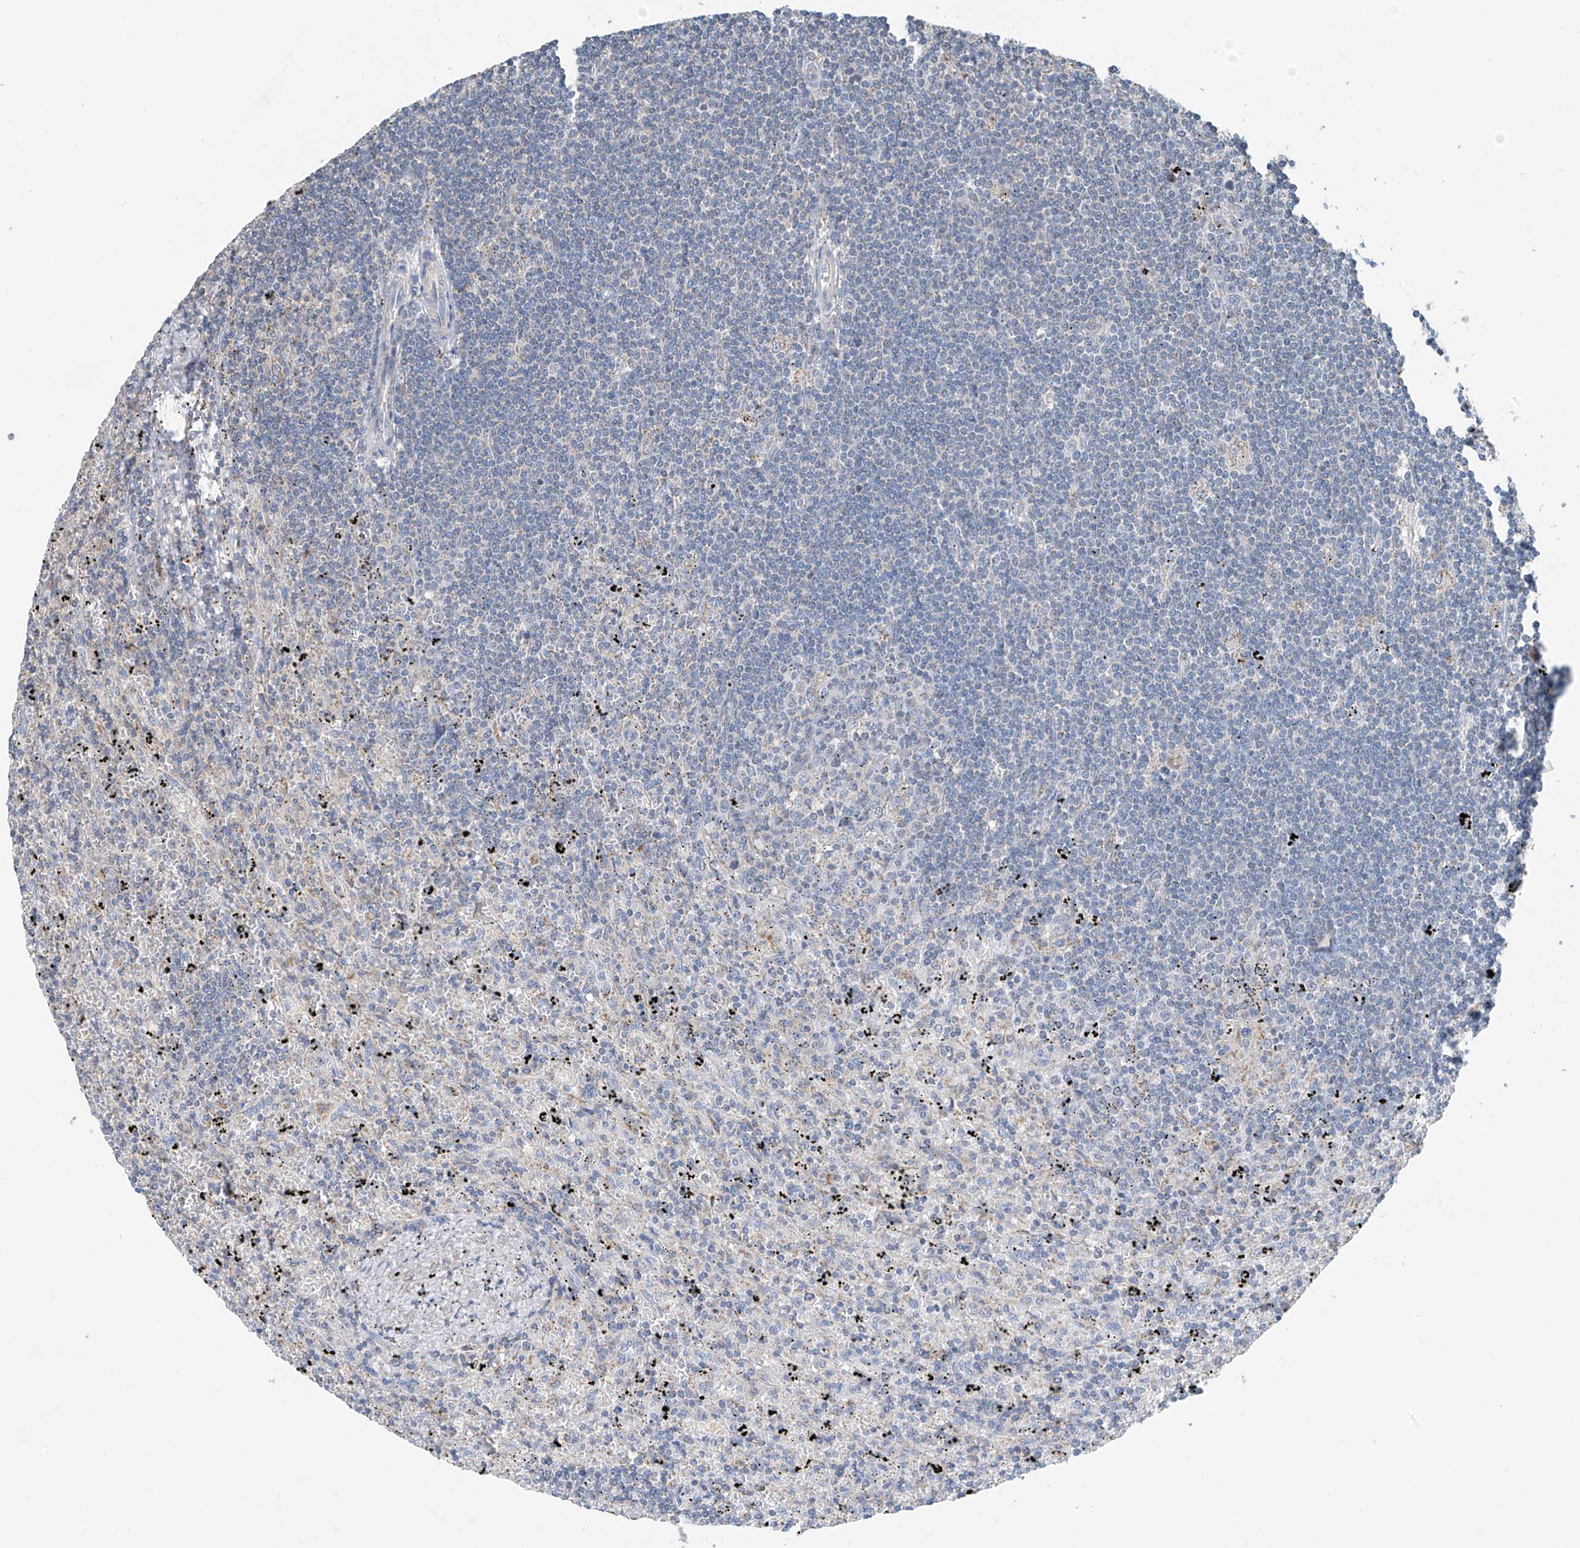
{"staining": {"intensity": "negative", "quantity": "none", "location": "none"}, "tissue": "lymphoma", "cell_type": "Tumor cells", "image_type": "cancer", "snomed": [{"axis": "morphology", "description": "Malignant lymphoma, non-Hodgkin's type, Low grade"}, {"axis": "topography", "description": "Spleen"}], "caption": "DAB immunohistochemical staining of lymphoma demonstrates no significant staining in tumor cells. (Immunohistochemistry (ihc), brightfield microscopy, high magnification).", "gene": "SYN3", "patient": {"sex": "male", "age": 76}}